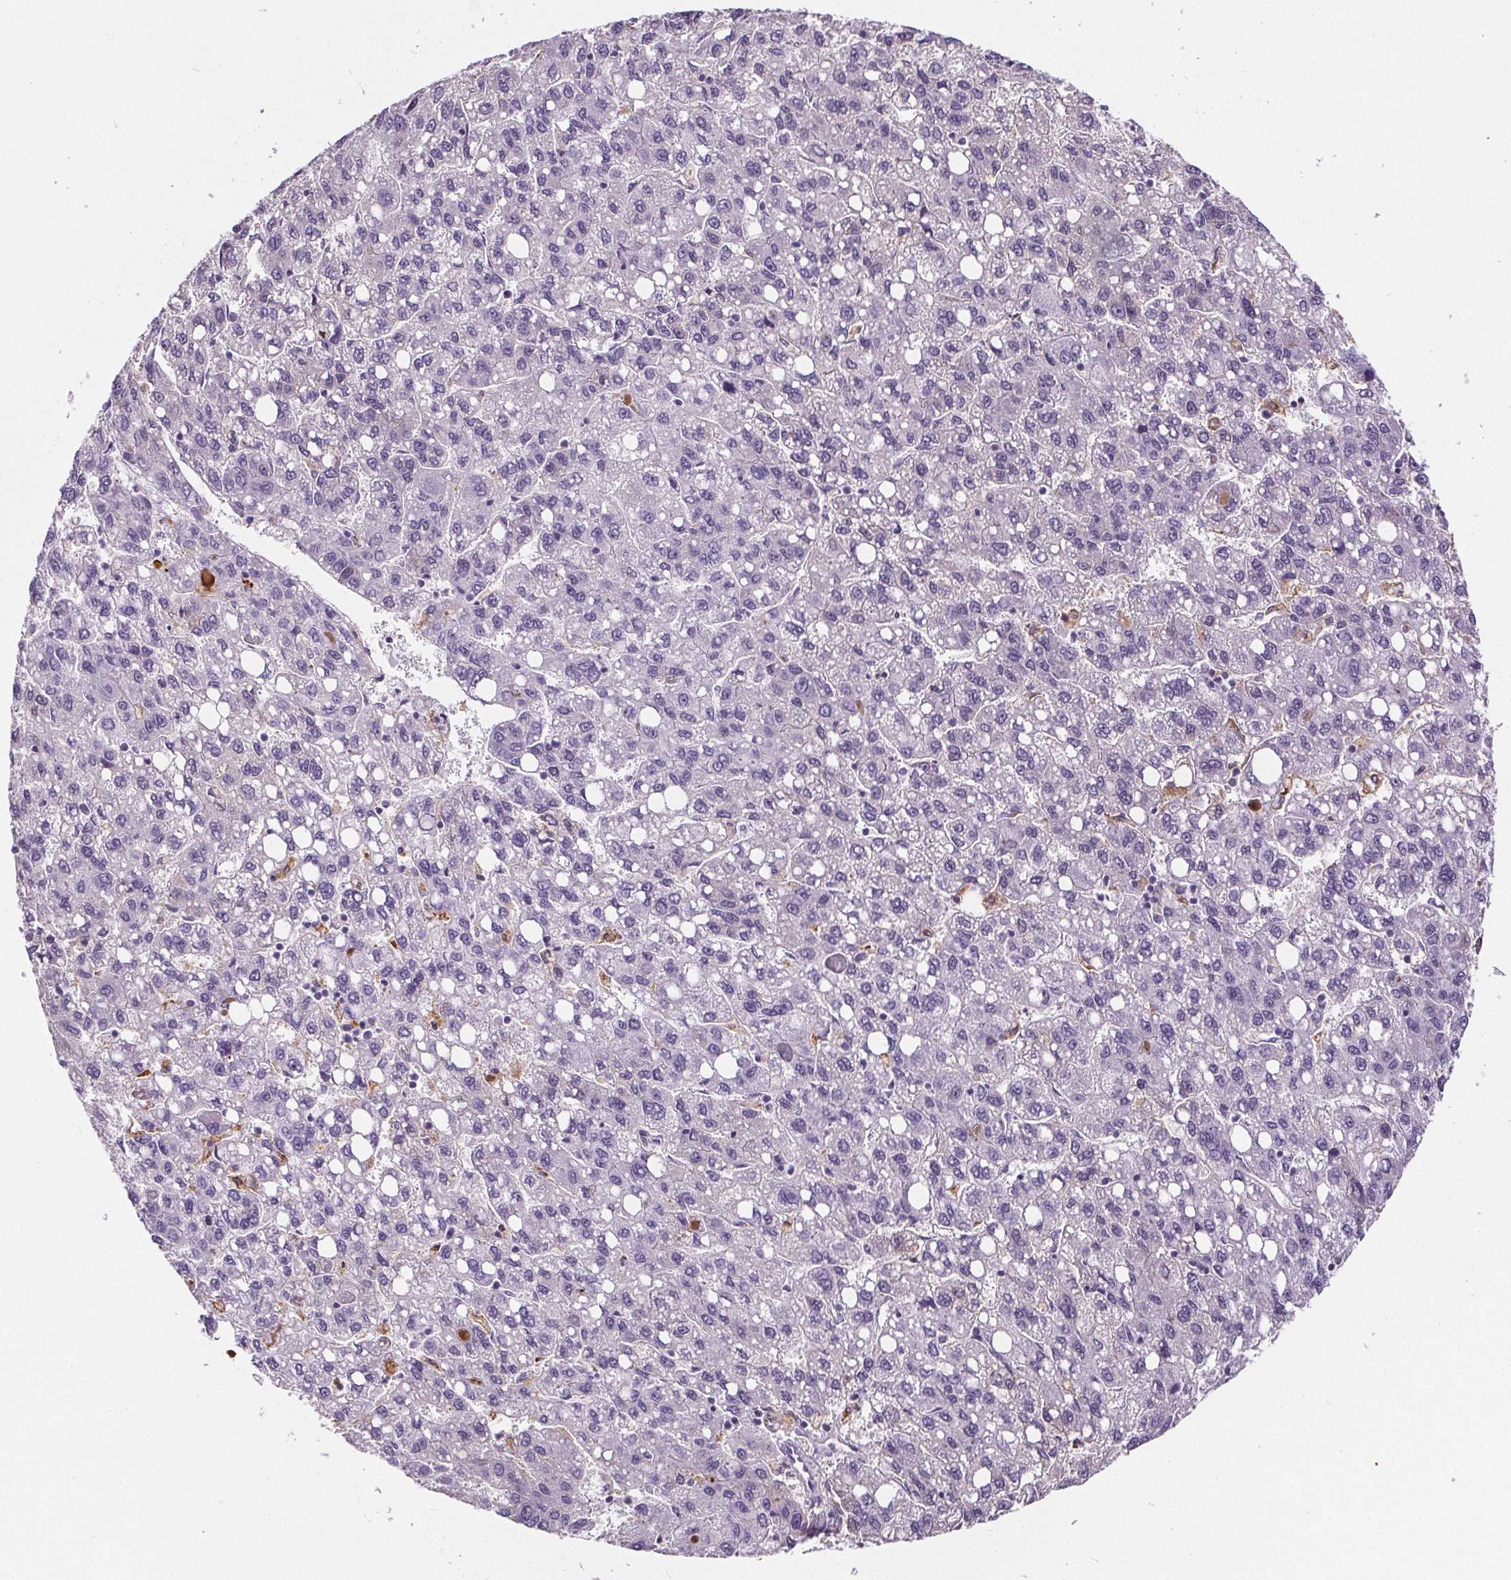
{"staining": {"intensity": "negative", "quantity": "none", "location": "none"}, "tissue": "liver cancer", "cell_type": "Tumor cells", "image_type": "cancer", "snomed": [{"axis": "morphology", "description": "Carcinoma, Hepatocellular, NOS"}, {"axis": "topography", "description": "Liver"}], "caption": "Tumor cells are negative for brown protein staining in liver cancer. (Brightfield microscopy of DAB immunohistochemistry (IHC) at high magnification).", "gene": "CD5L", "patient": {"sex": "female", "age": 82}}